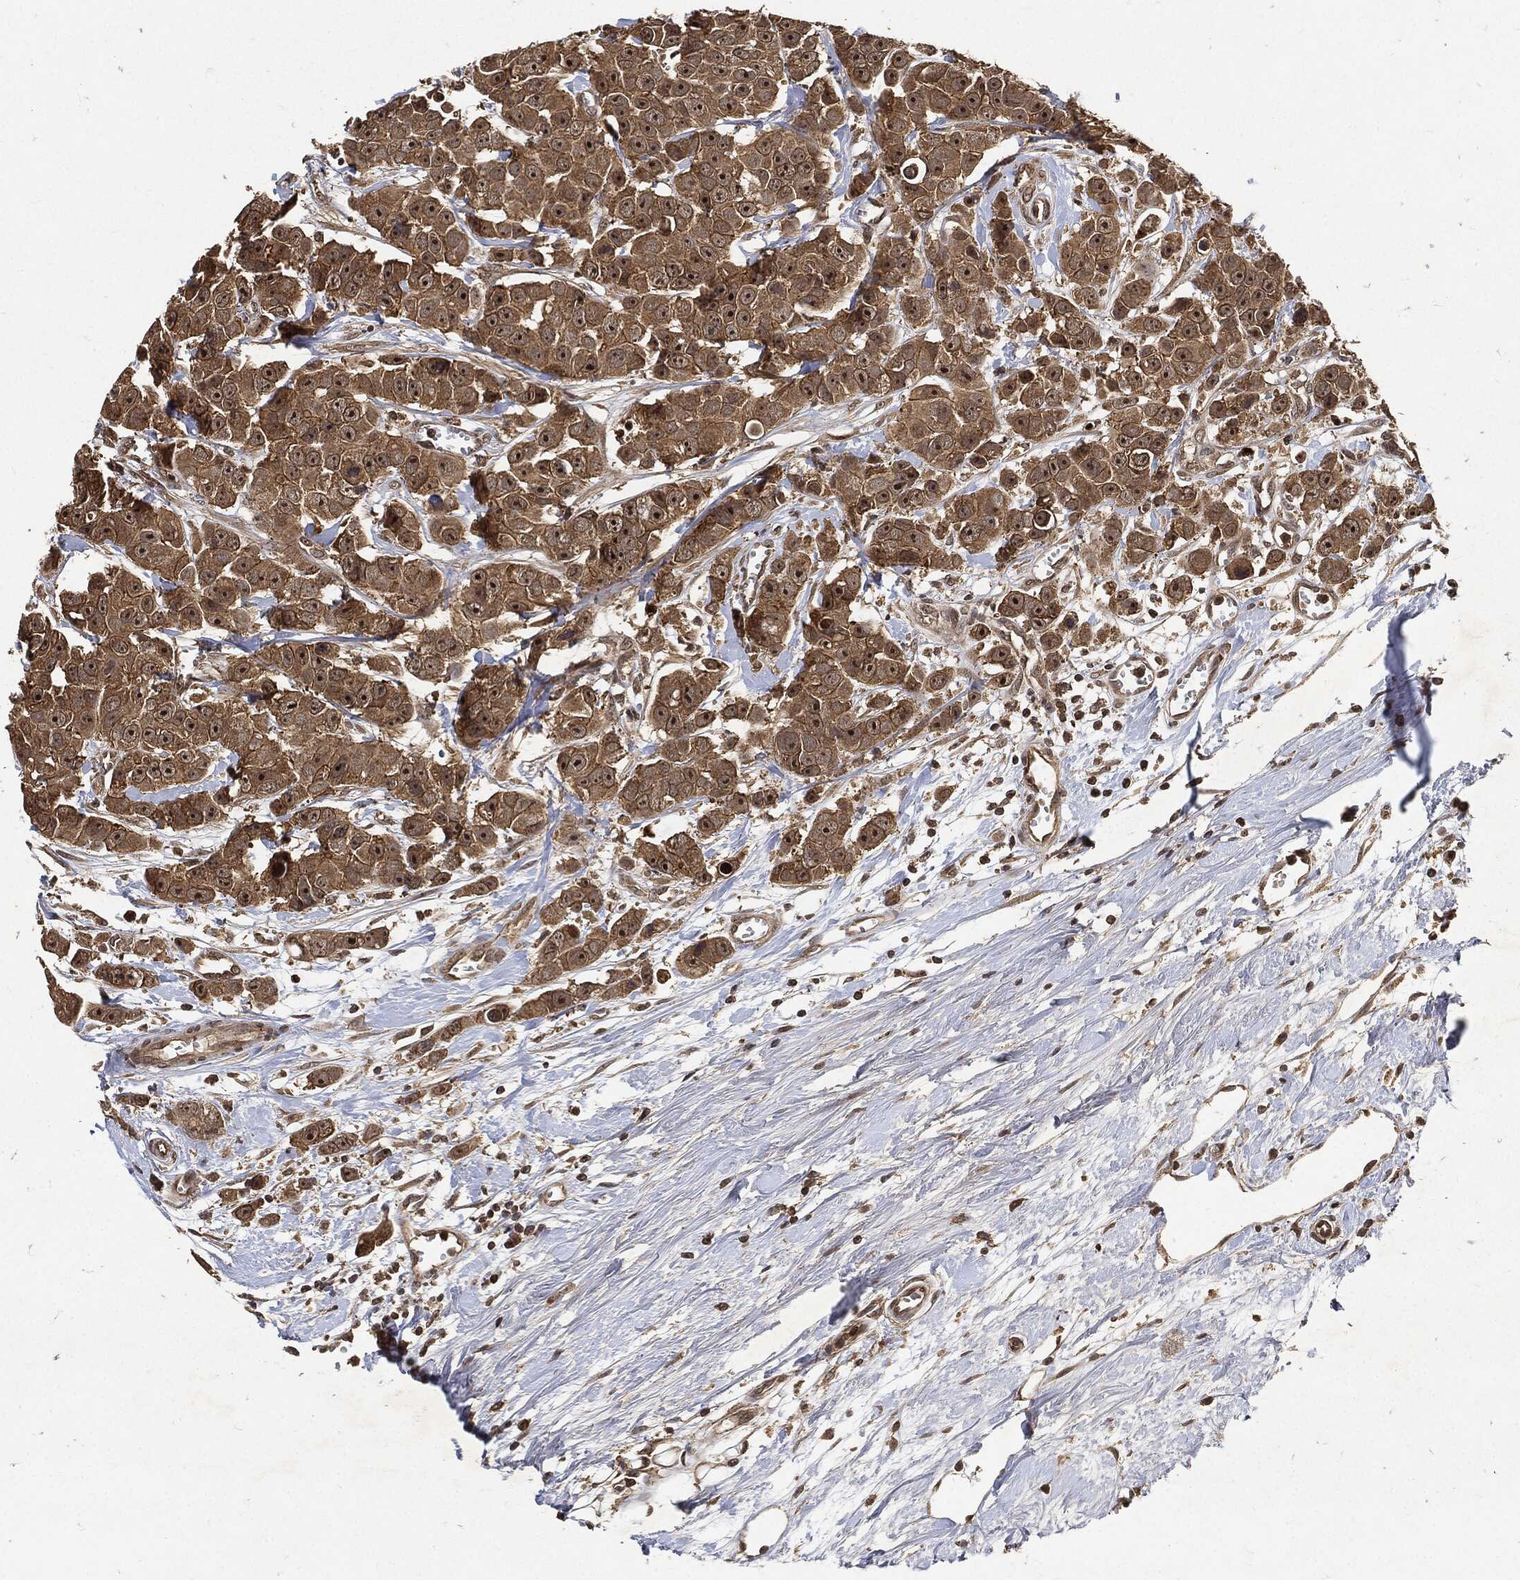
{"staining": {"intensity": "moderate", "quantity": ">75%", "location": "cytoplasmic/membranous,nuclear"}, "tissue": "breast cancer", "cell_type": "Tumor cells", "image_type": "cancer", "snomed": [{"axis": "morphology", "description": "Duct carcinoma"}, {"axis": "topography", "description": "Breast"}], "caption": "Protein expression analysis of breast cancer (infiltrating ductal carcinoma) exhibits moderate cytoplasmic/membranous and nuclear positivity in approximately >75% of tumor cells.", "gene": "ZNF226", "patient": {"sex": "female", "age": 35}}